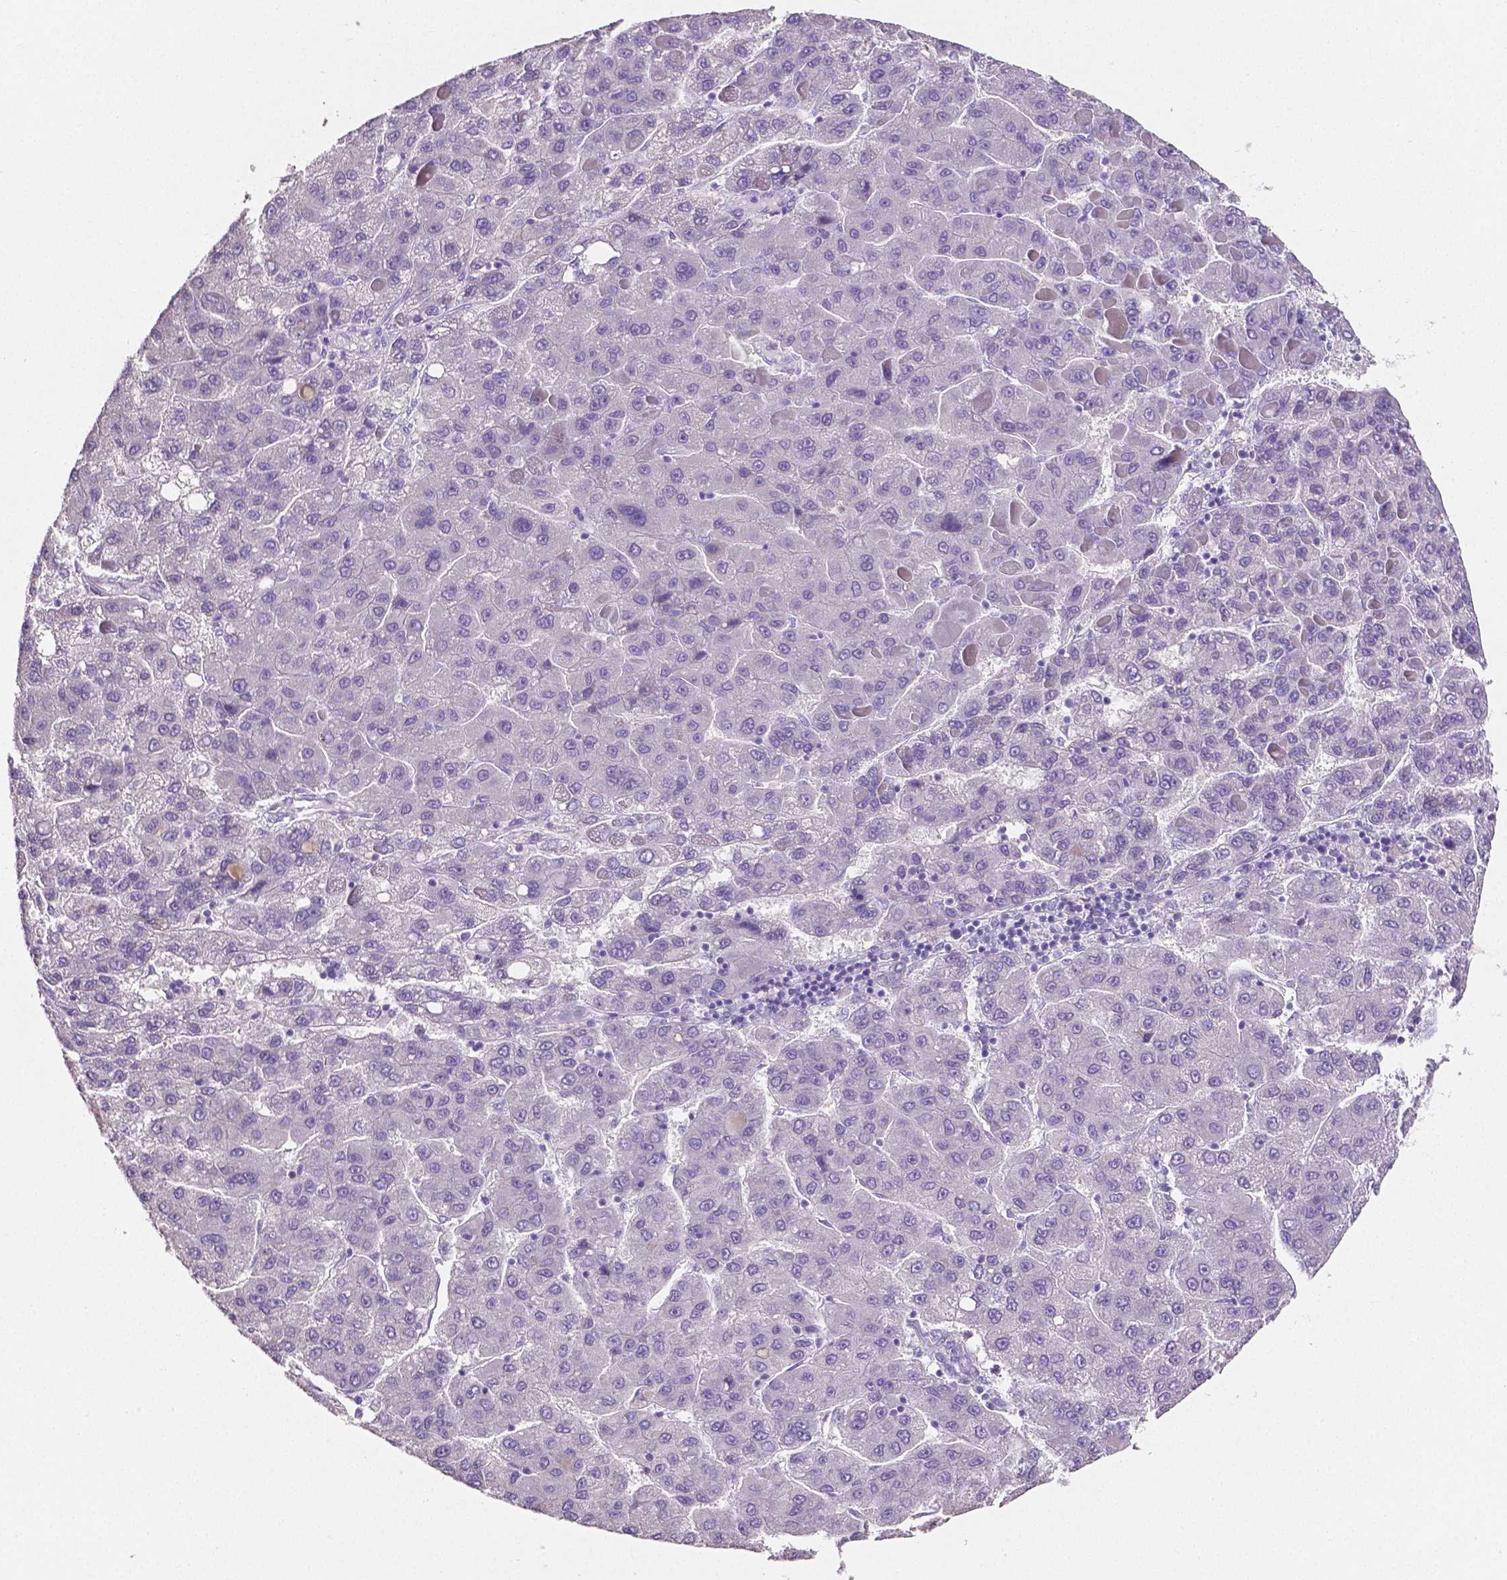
{"staining": {"intensity": "negative", "quantity": "none", "location": "none"}, "tissue": "liver cancer", "cell_type": "Tumor cells", "image_type": "cancer", "snomed": [{"axis": "morphology", "description": "Carcinoma, Hepatocellular, NOS"}, {"axis": "topography", "description": "Liver"}], "caption": "This is an immunohistochemistry (IHC) image of human liver cancer (hepatocellular carcinoma). There is no staining in tumor cells.", "gene": "SLC22A2", "patient": {"sex": "female", "age": 82}}